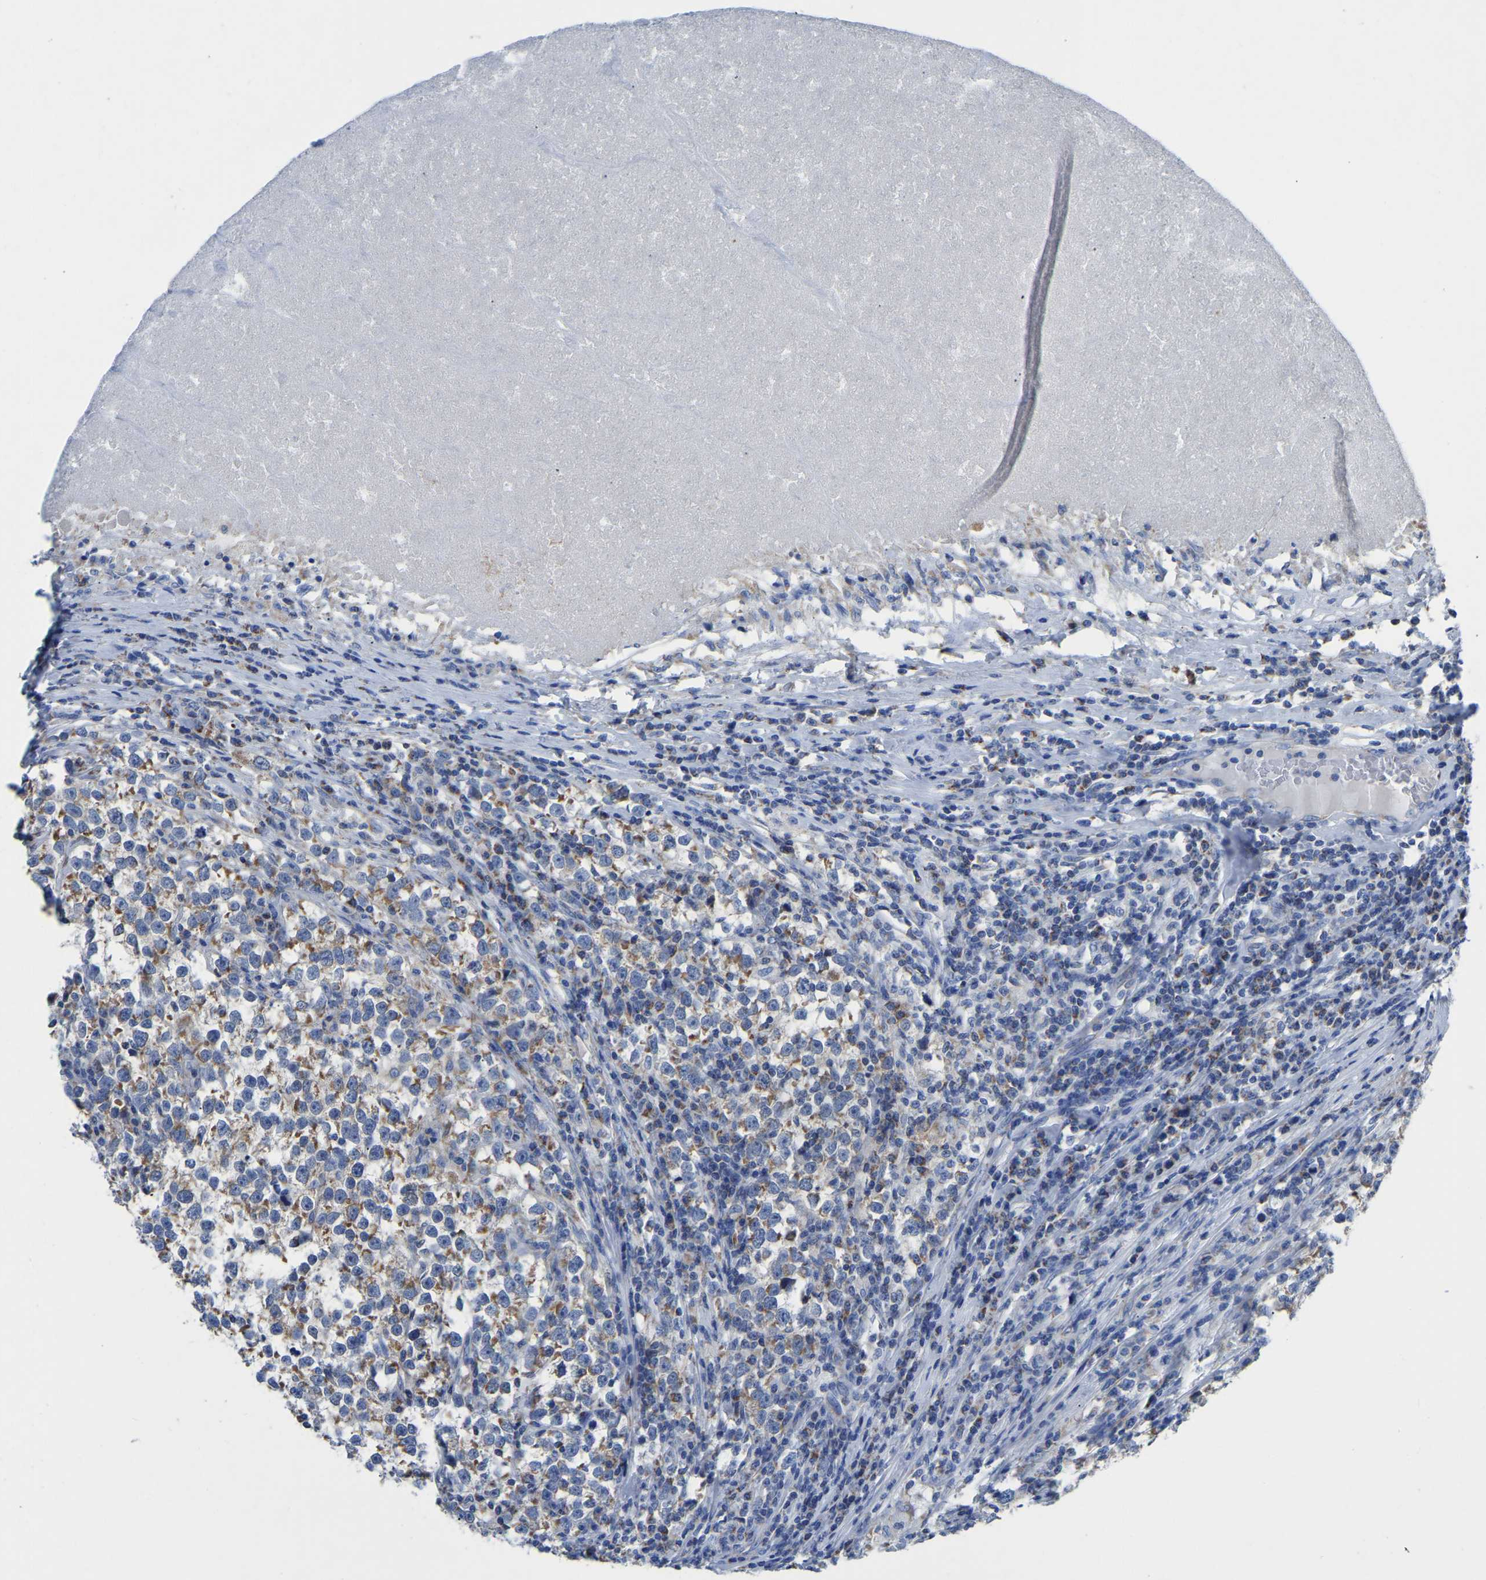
{"staining": {"intensity": "moderate", "quantity": "25%-75%", "location": "cytoplasmic/membranous"}, "tissue": "testis cancer", "cell_type": "Tumor cells", "image_type": "cancer", "snomed": [{"axis": "morphology", "description": "Normal tissue, NOS"}, {"axis": "morphology", "description": "Seminoma, NOS"}, {"axis": "topography", "description": "Testis"}], "caption": "Immunohistochemical staining of testis cancer shows medium levels of moderate cytoplasmic/membranous protein expression in about 25%-75% of tumor cells.", "gene": "ETFA", "patient": {"sex": "male", "age": 43}}